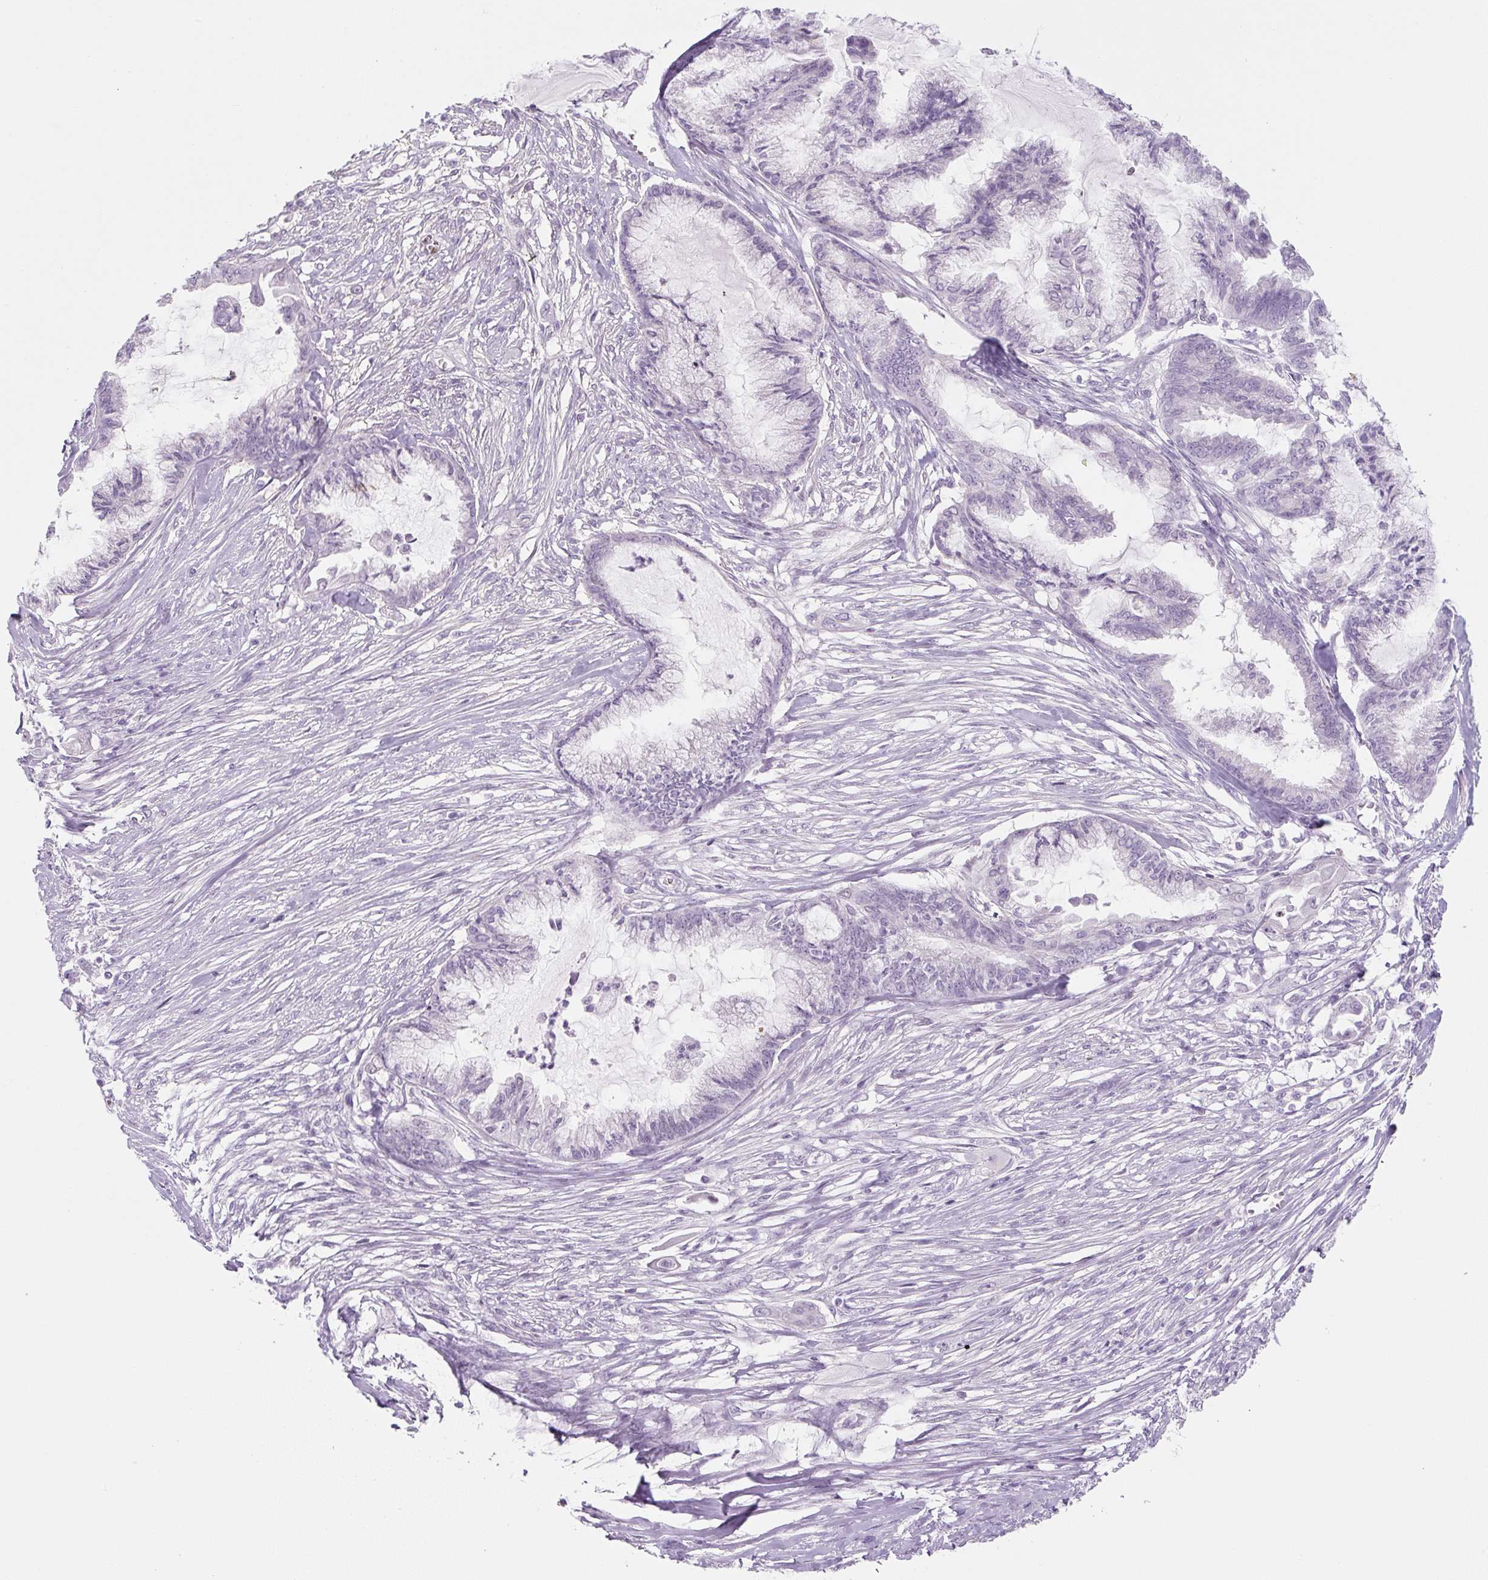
{"staining": {"intensity": "negative", "quantity": "none", "location": "none"}, "tissue": "endometrial cancer", "cell_type": "Tumor cells", "image_type": "cancer", "snomed": [{"axis": "morphology", "description": "Adenocarcinoma, NOS"}, {"axis": "topography", "description": "Endometrium"}], "caption": "Endometrial adenocarcinoma stained for a protein using immunohistochemistry shows no expression tumor cells.", "gene": "PRM1", "patient": {"sex": "female", "age": 86}}